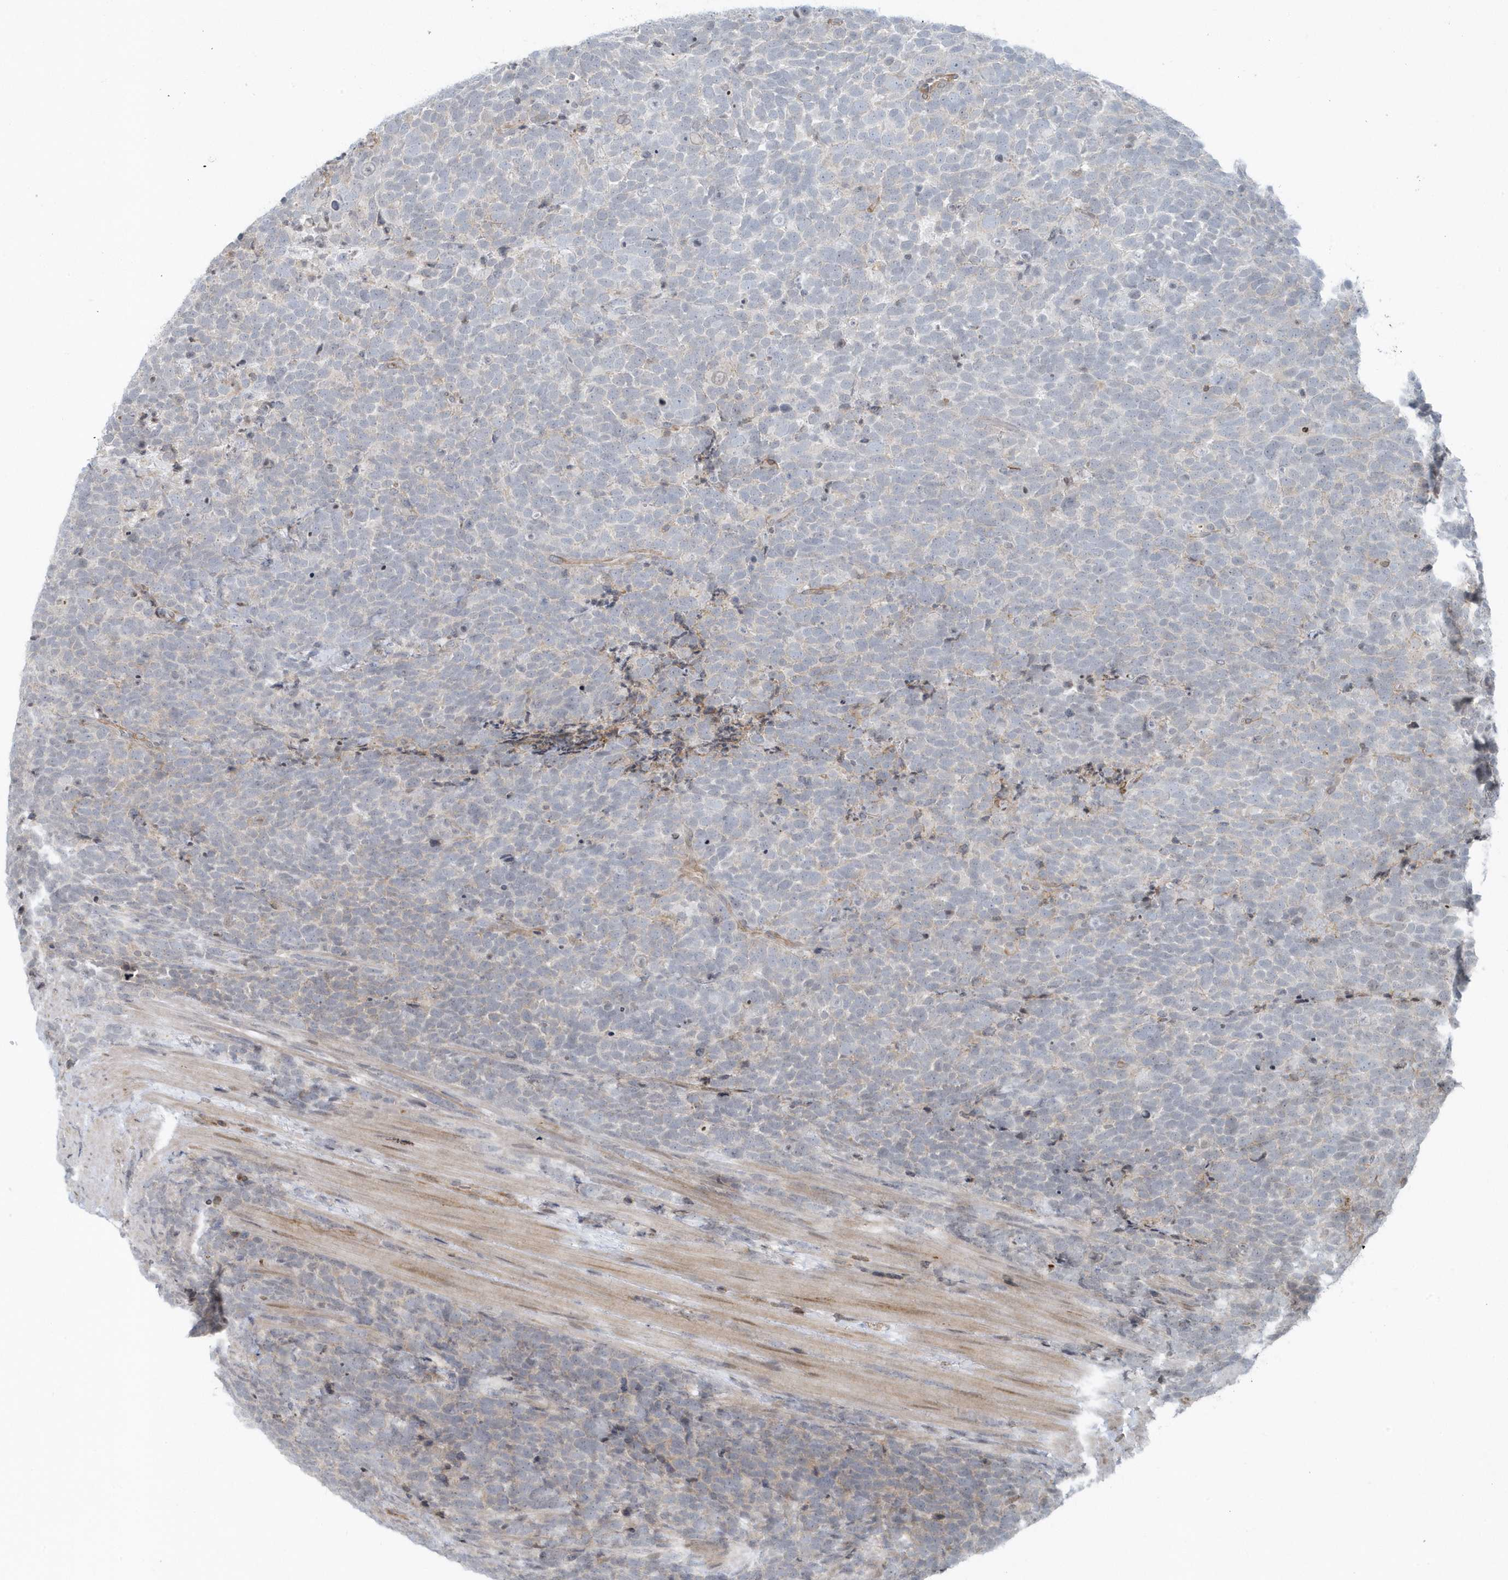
{"staining": {"intensity": "negative", "quantity": "none", "location": "none"}, "tissue": "urothelial cancer", "cell_type": "Tumor cells", "image_type": "cancer", "snomed": [{"axis": "morphology", "description": "Urothelial carcinoma, High grade"}, {"axis": "topography", "description": "Urinary bladder"}], "caption": "Tumor cells are negative for brown protein staining in urothelial cancer.", "gene": "CACNB2", "patient": {"sex": "female", "age": 82}}